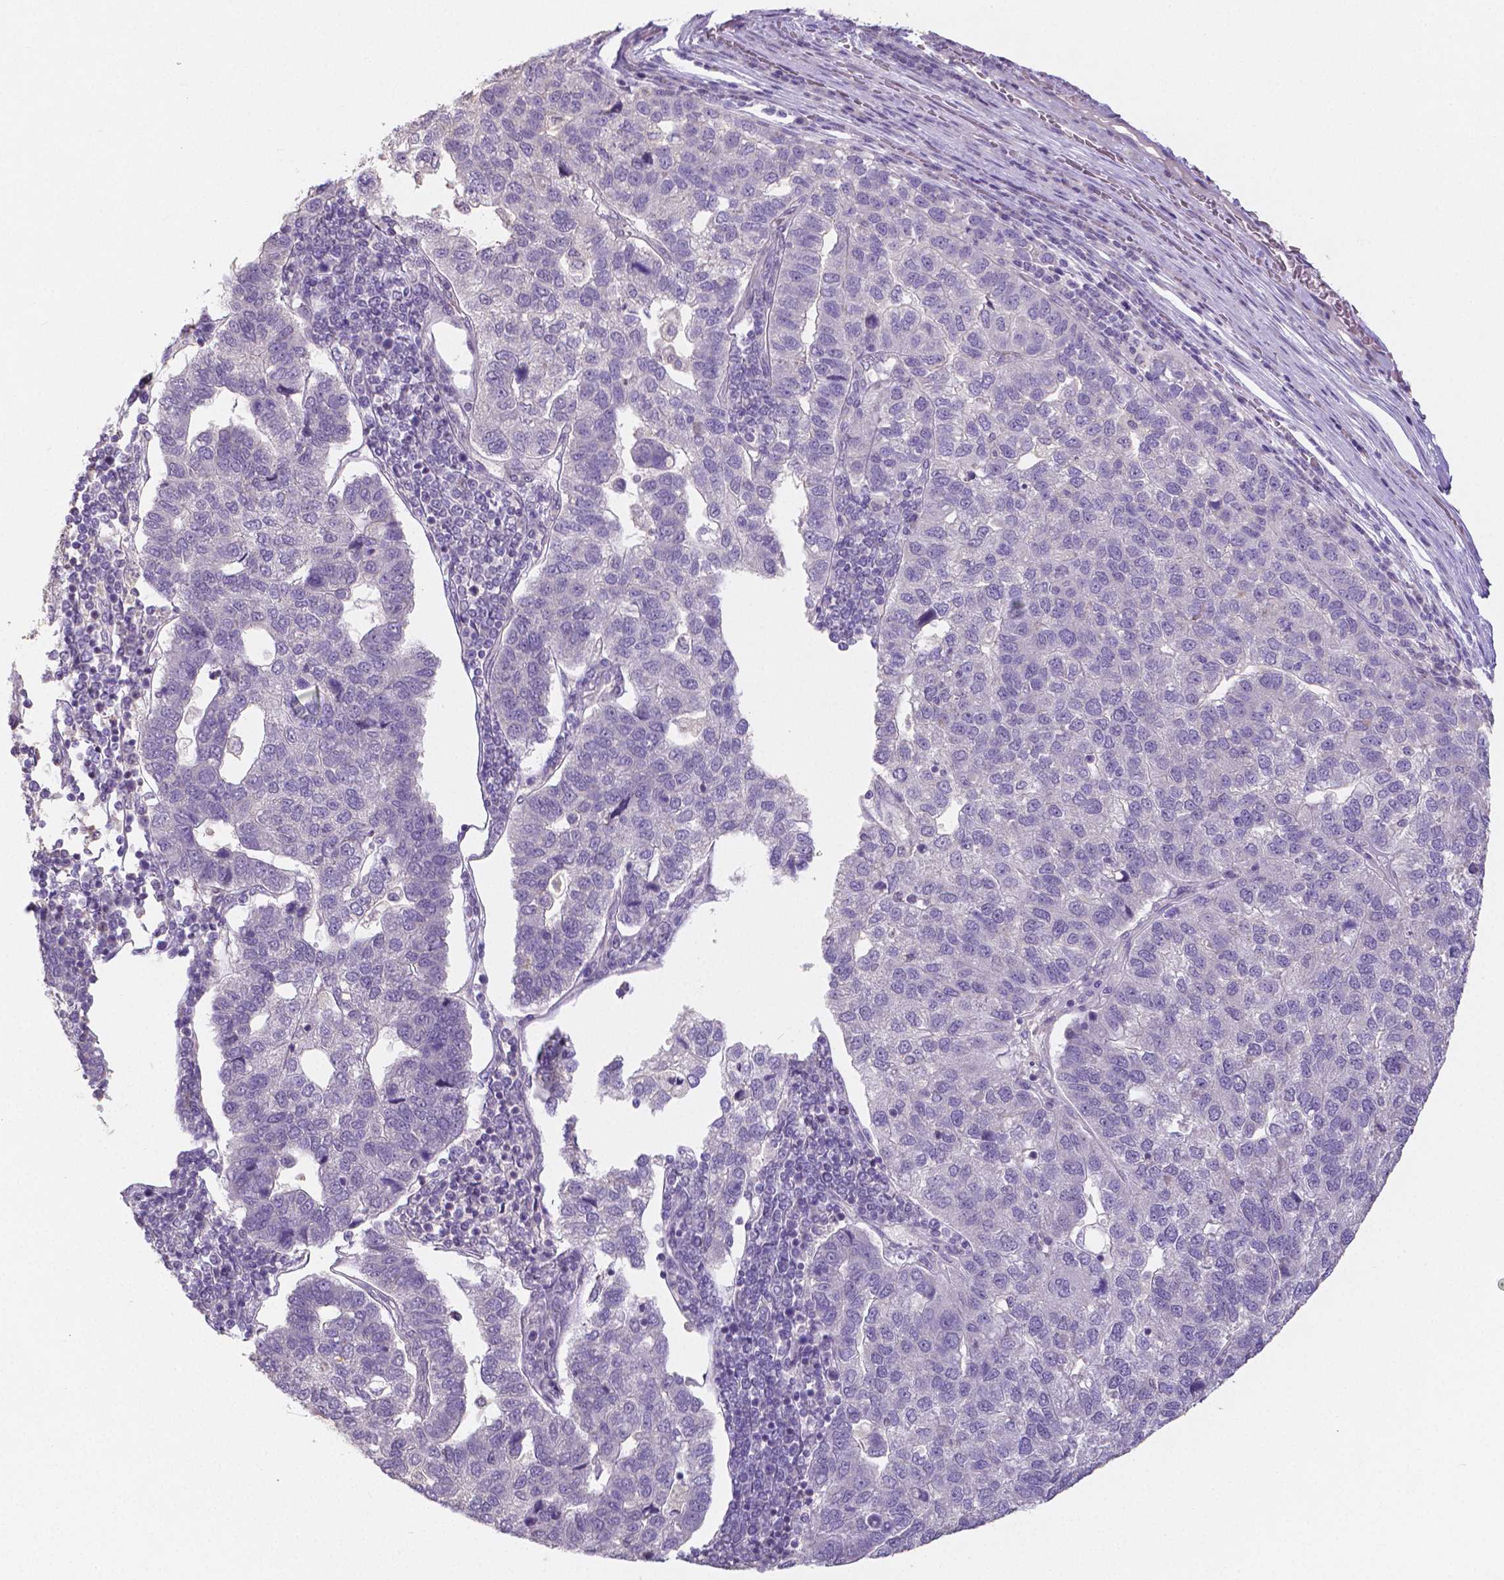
{"staining": {"intensity": "negative", "quantity": "none", "location": "none"}, "tissue": "pancreatic cancer", "cell_type": "Tumor cells", "image_type": "cancer", "snomed": [{"axis": "morphology", "description": "Adenocarcinoma, NOS"}, {"axis": "topography", "description": "Pancreas"}], "caption": "Pancreatic adenocarcinoma stained for a protein using IHC reveals no staining tumor cells.", "gene": "CRMP1", "patient": {"sex": "female", "age": 61}}